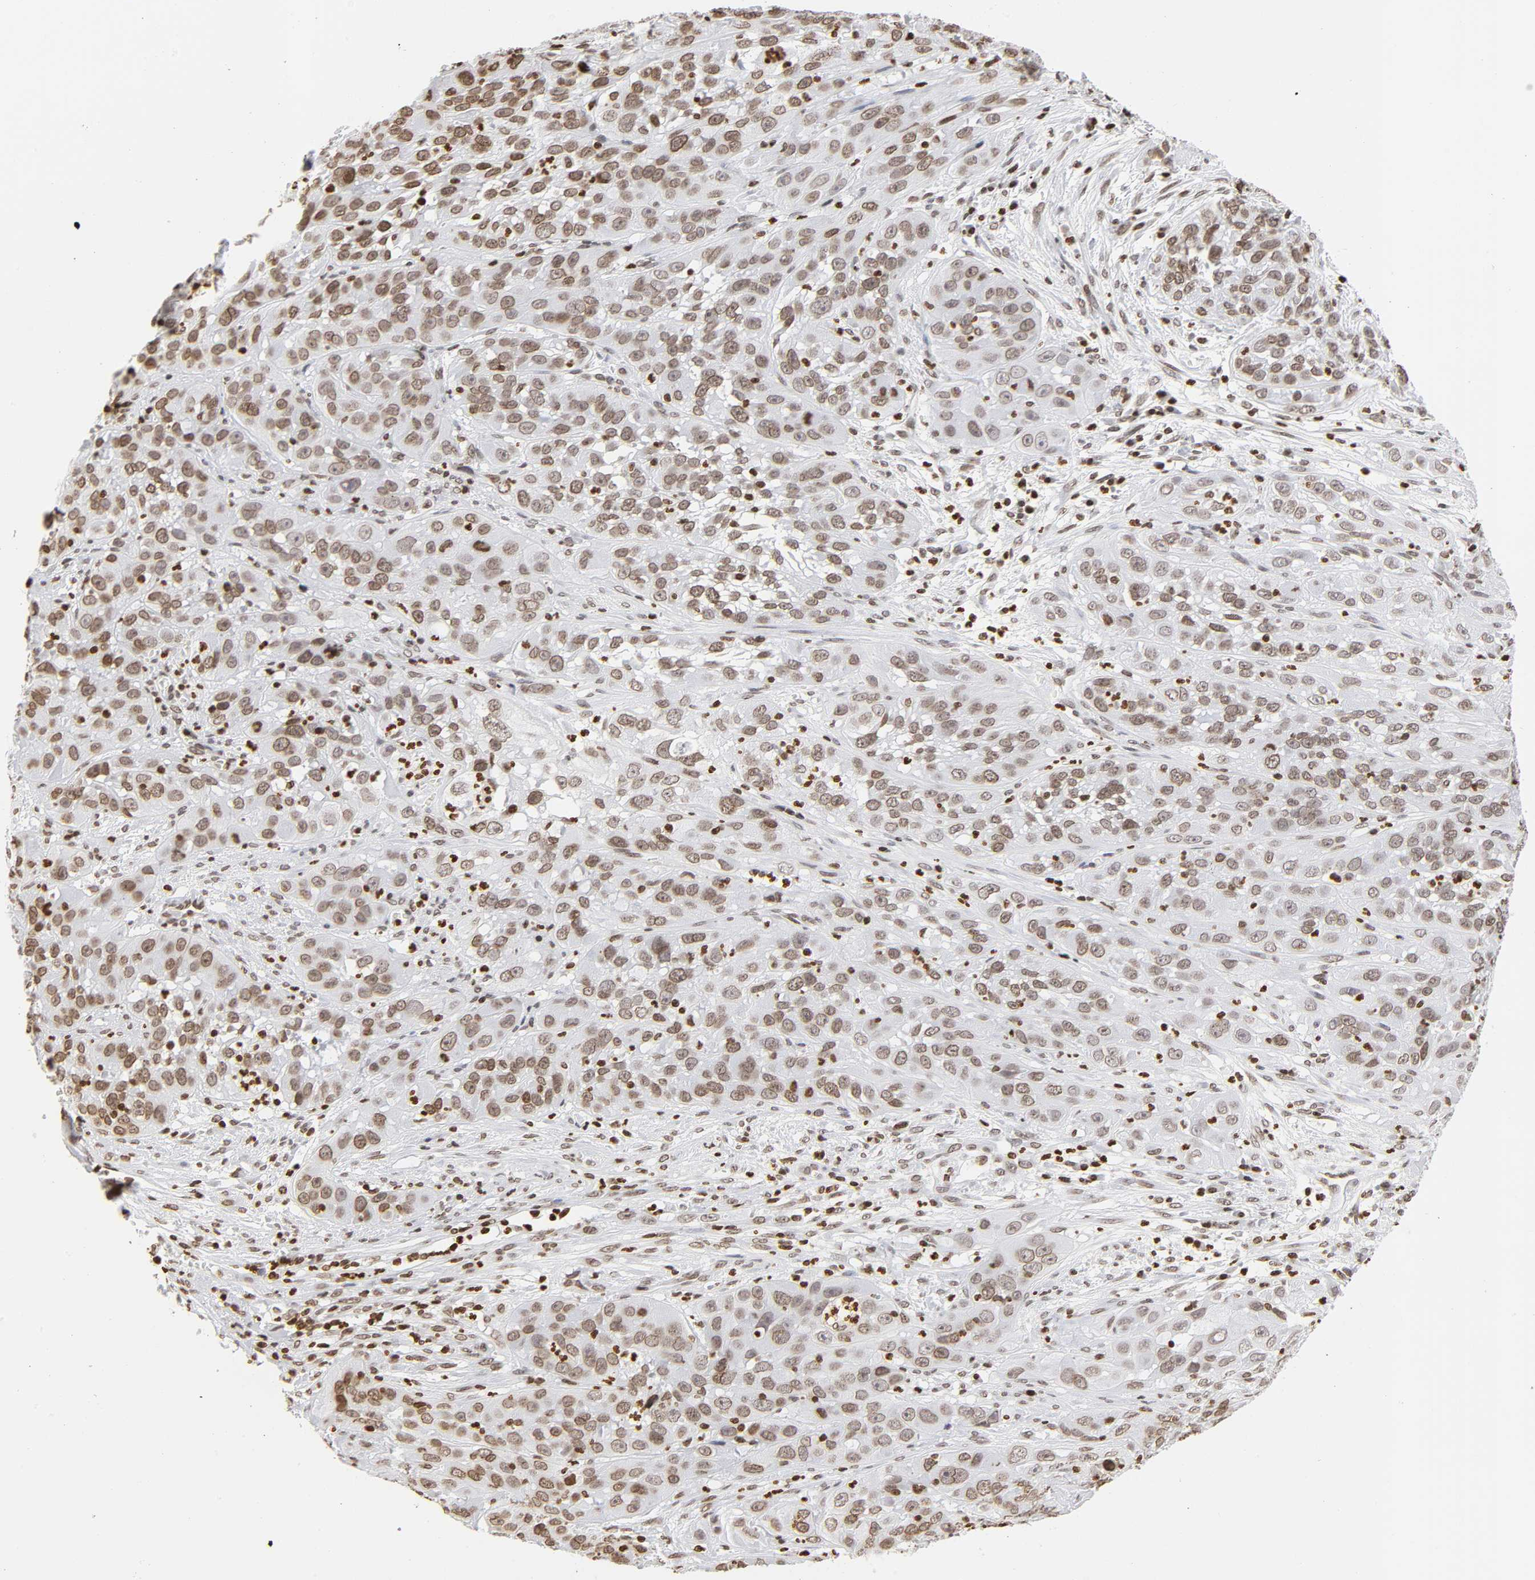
{"staining": {"intensity": "weak", "quantity": ">75%", "location": "nuclear"}, "tissue": "cervical cancer", "cell_type": "Tumor cells", "image_type": "cancer", "snomed": [{"axis": "morphology", "description": "Squamous cell carcinoma, NOS"}, {"axis": "topography", "description": "Cervix"}], "caption": "The histopathology image displays immunohistochemical staining of squamous cell carcinoma (cervical). There is weak nuclear positivity is appreciated in about >75% of tumor cells.", "gene": "H2AC12", "patient": {"sex": "female", "age": 32}}